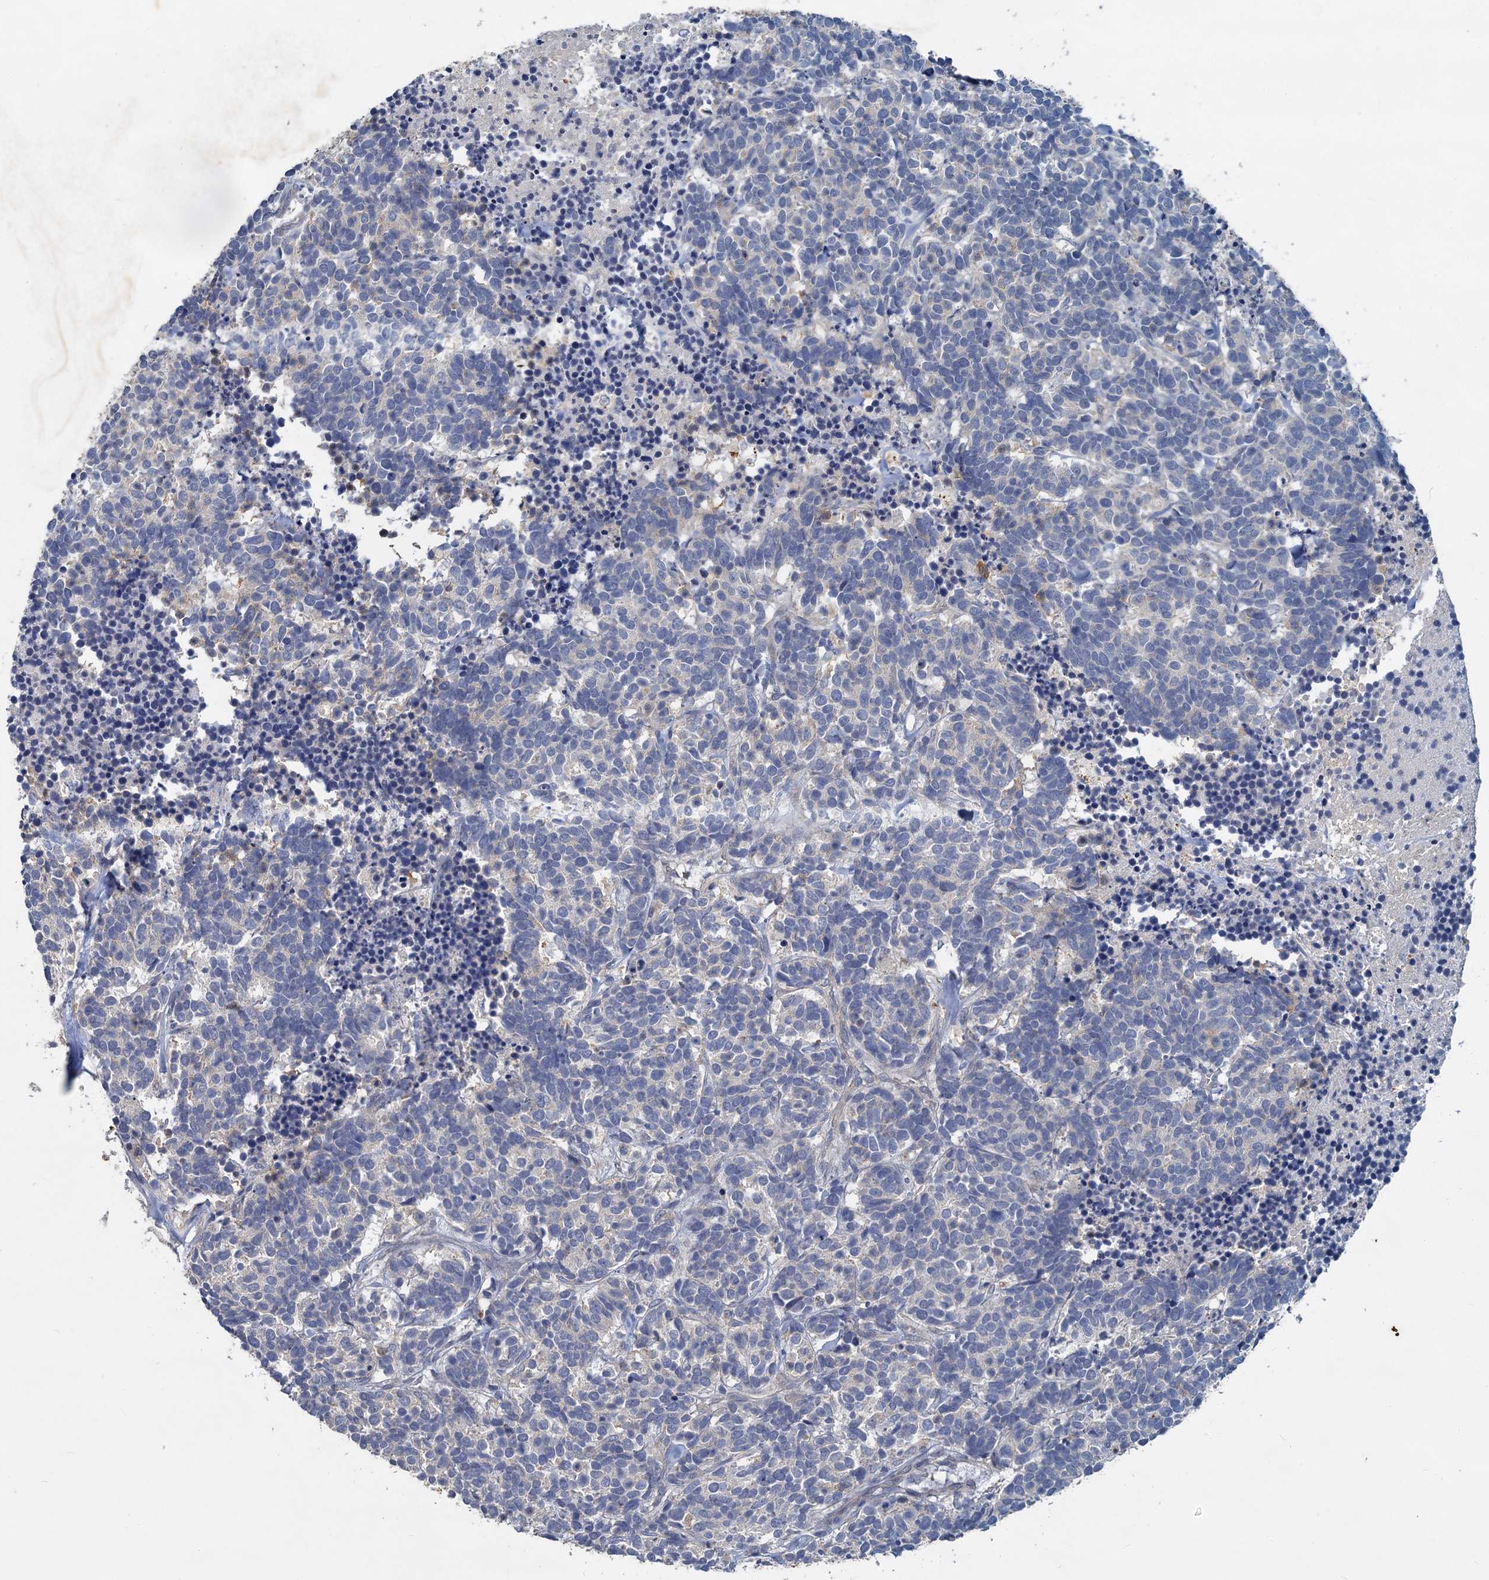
{"staining": {"intensity": "negative", "quantity": "none", "location": "none"}, "tissue": "carcinoid", "cell_type": "Tumor cells", "image_type": "cancer", "snomed": [{"axis": "morphology", "description": "Carcinoma, NOS"}, {"axis": "morphology", "description": "Carcinoid, malignant, NOS"}, {"axis": "topography", "description": "Urinary bladder"}], "caption": "A histopathology image of carcinoid stained for a protein demonstrates no brown staining in tumor cells. (Stains: DAB (3,3'-diaminobenzidine) IHC with hematoxylin counter stain, Microscopy: brightfield microscopy at high magnification).", "gene": "SLC2A7", "patient": {"sex": "male", "age": 57}}